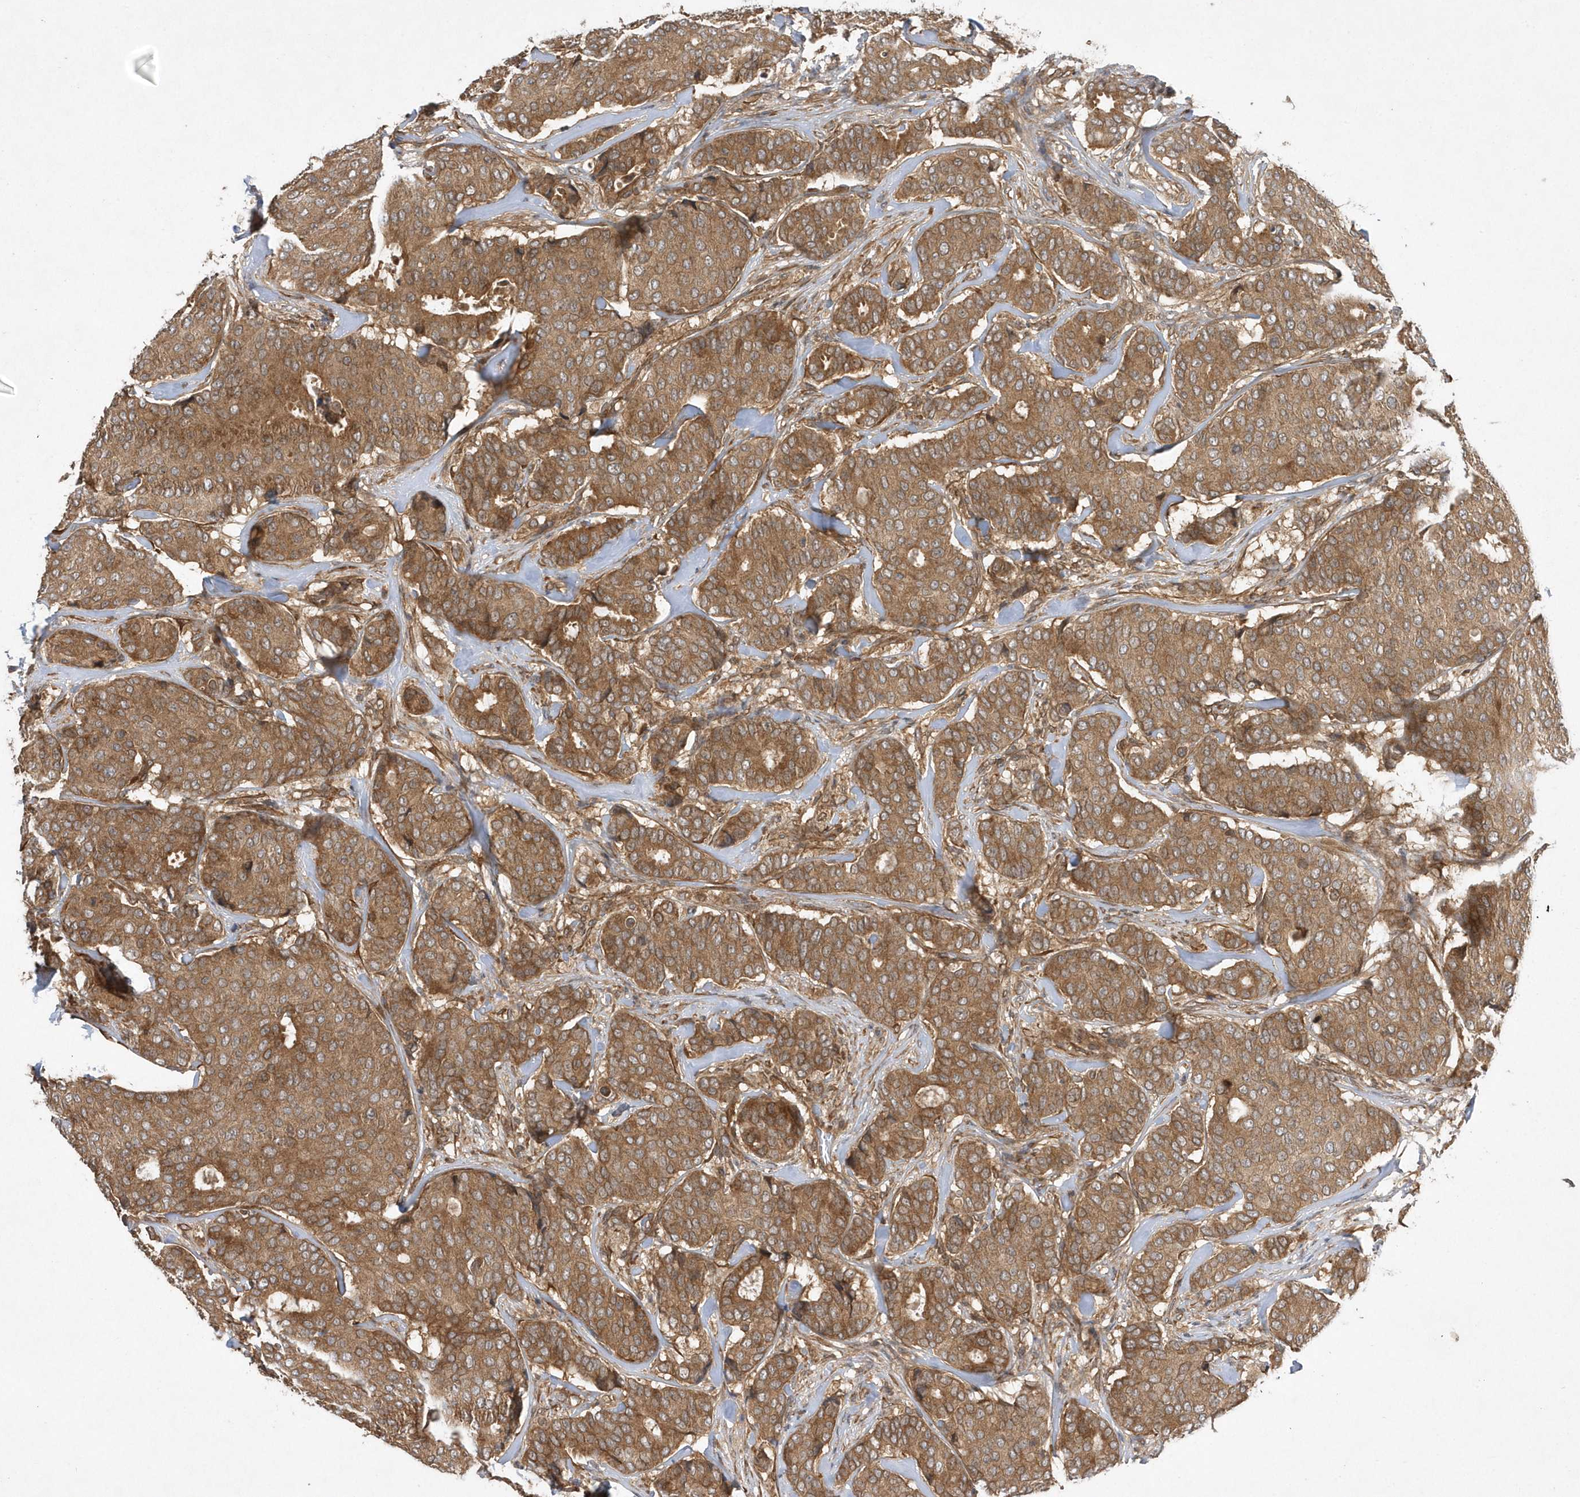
{"staining": {"intensity": "moderate", "quantity": ">75%", "location": "cytoplasmic/membranous"}, "tissue": "breast cancer", "cell_type": "Tumor cells", "image_type": "cancer", "snomed": [{"axis": "morphology", "description": "Duct carcinoma"}, {"axis": "topography", "description": "Breast"}], "caption": "Protein staining of breast cancer (infiltrating ductal carcinoma) tissue reveals moderate cytoplasmic/membranous staining in approximately >75% of tumor cells.", "gene": "GFM2", "patient": {"sex": "female", "age": 75}}